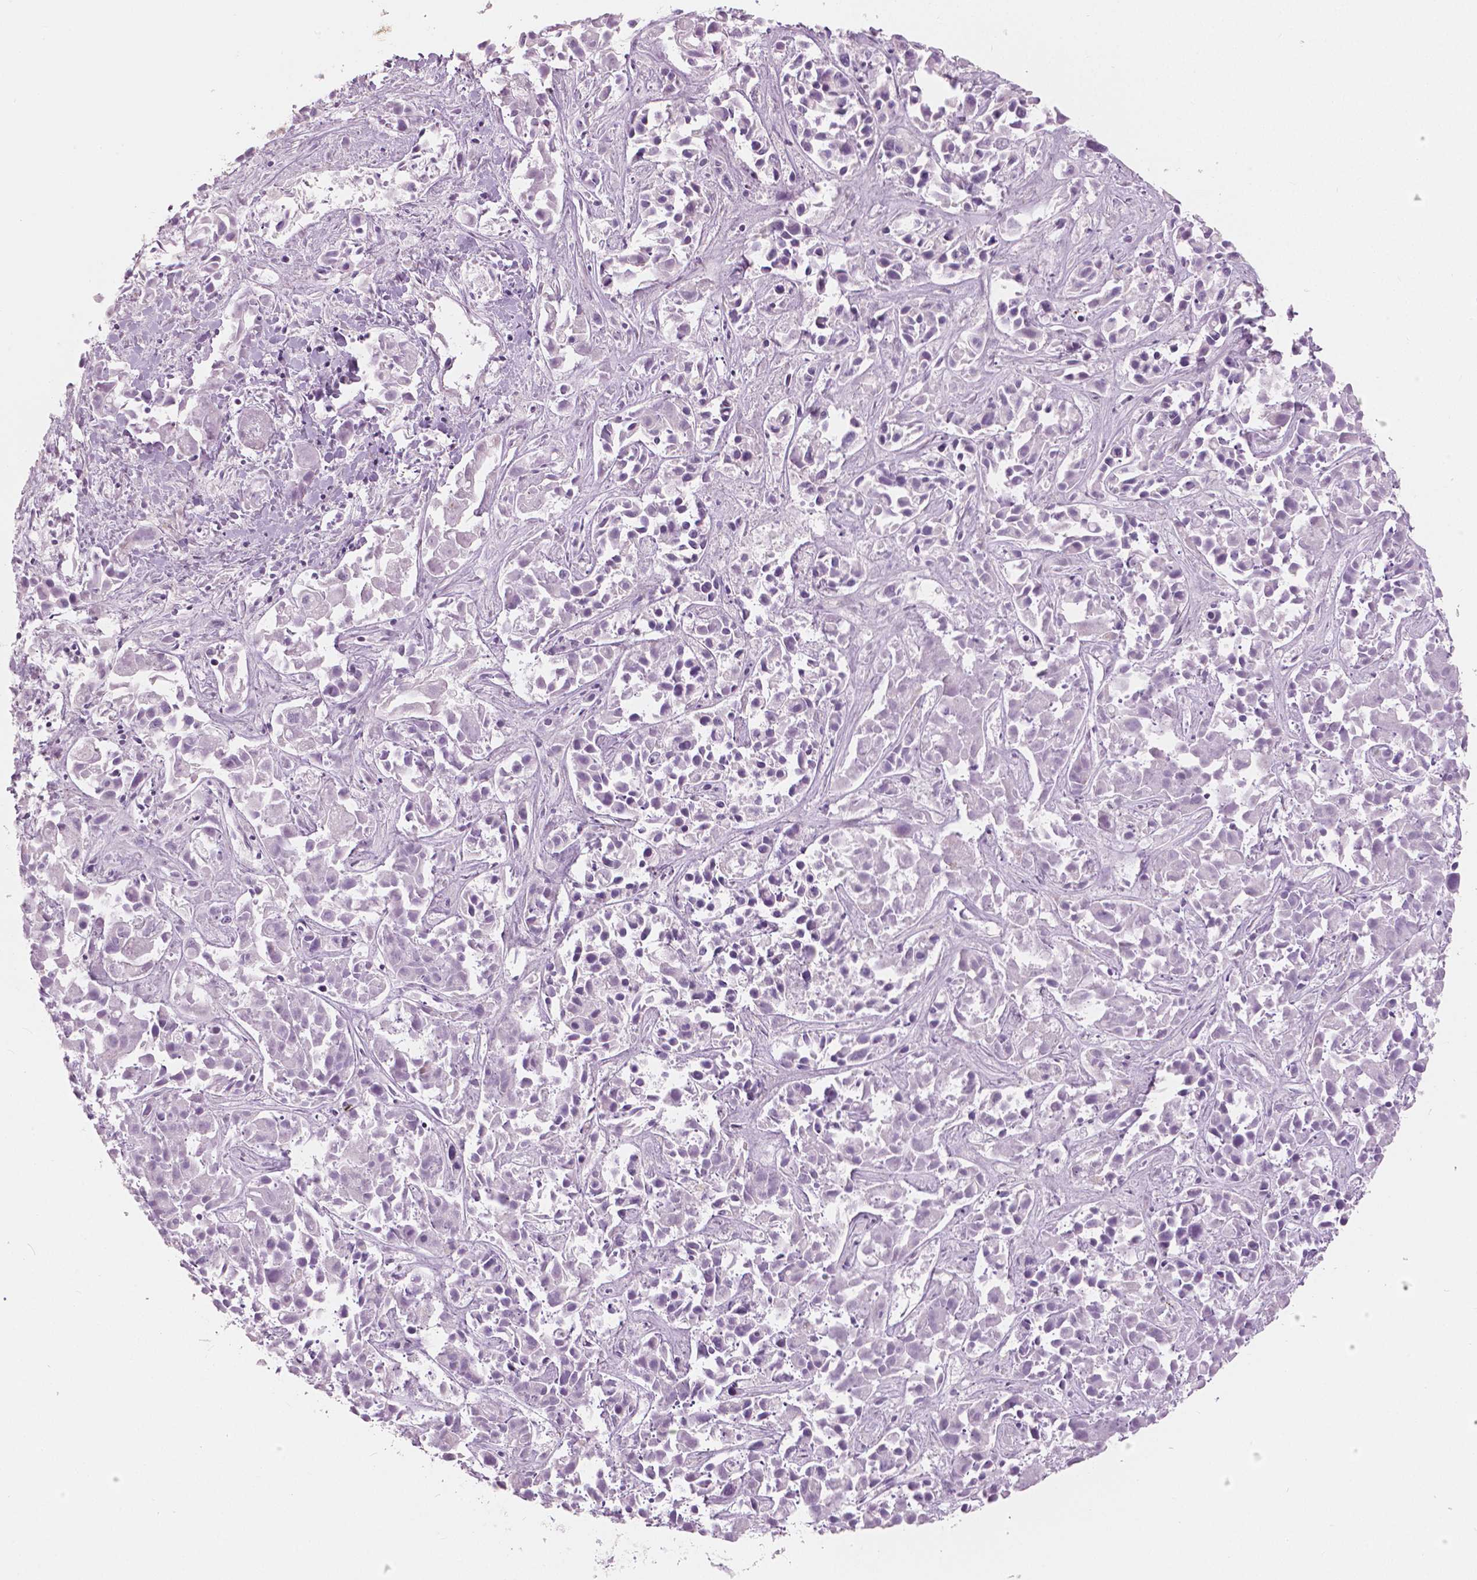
{"staining": {"intensity": "negative", "quantity": "none", "location": "none"}, "tissue": "liver cancer", "cell_type": "Tumor cells", "image_type": "cancer", "snomed": [{"axis": "morphology", "description": "Cholangiocarcinoma"}, {"axis": "topography", "description": "Liver"}], "caption": "Immunohistochemistry (IHC) micrograph of neoplastic tissue: liver cancer stained with DAB (3,3'-diaminobenzidine) exhibits no significant protein staining in tumor cells.", "gene": "A4GNT", "patient": {"sex": "female", "age": 81}}